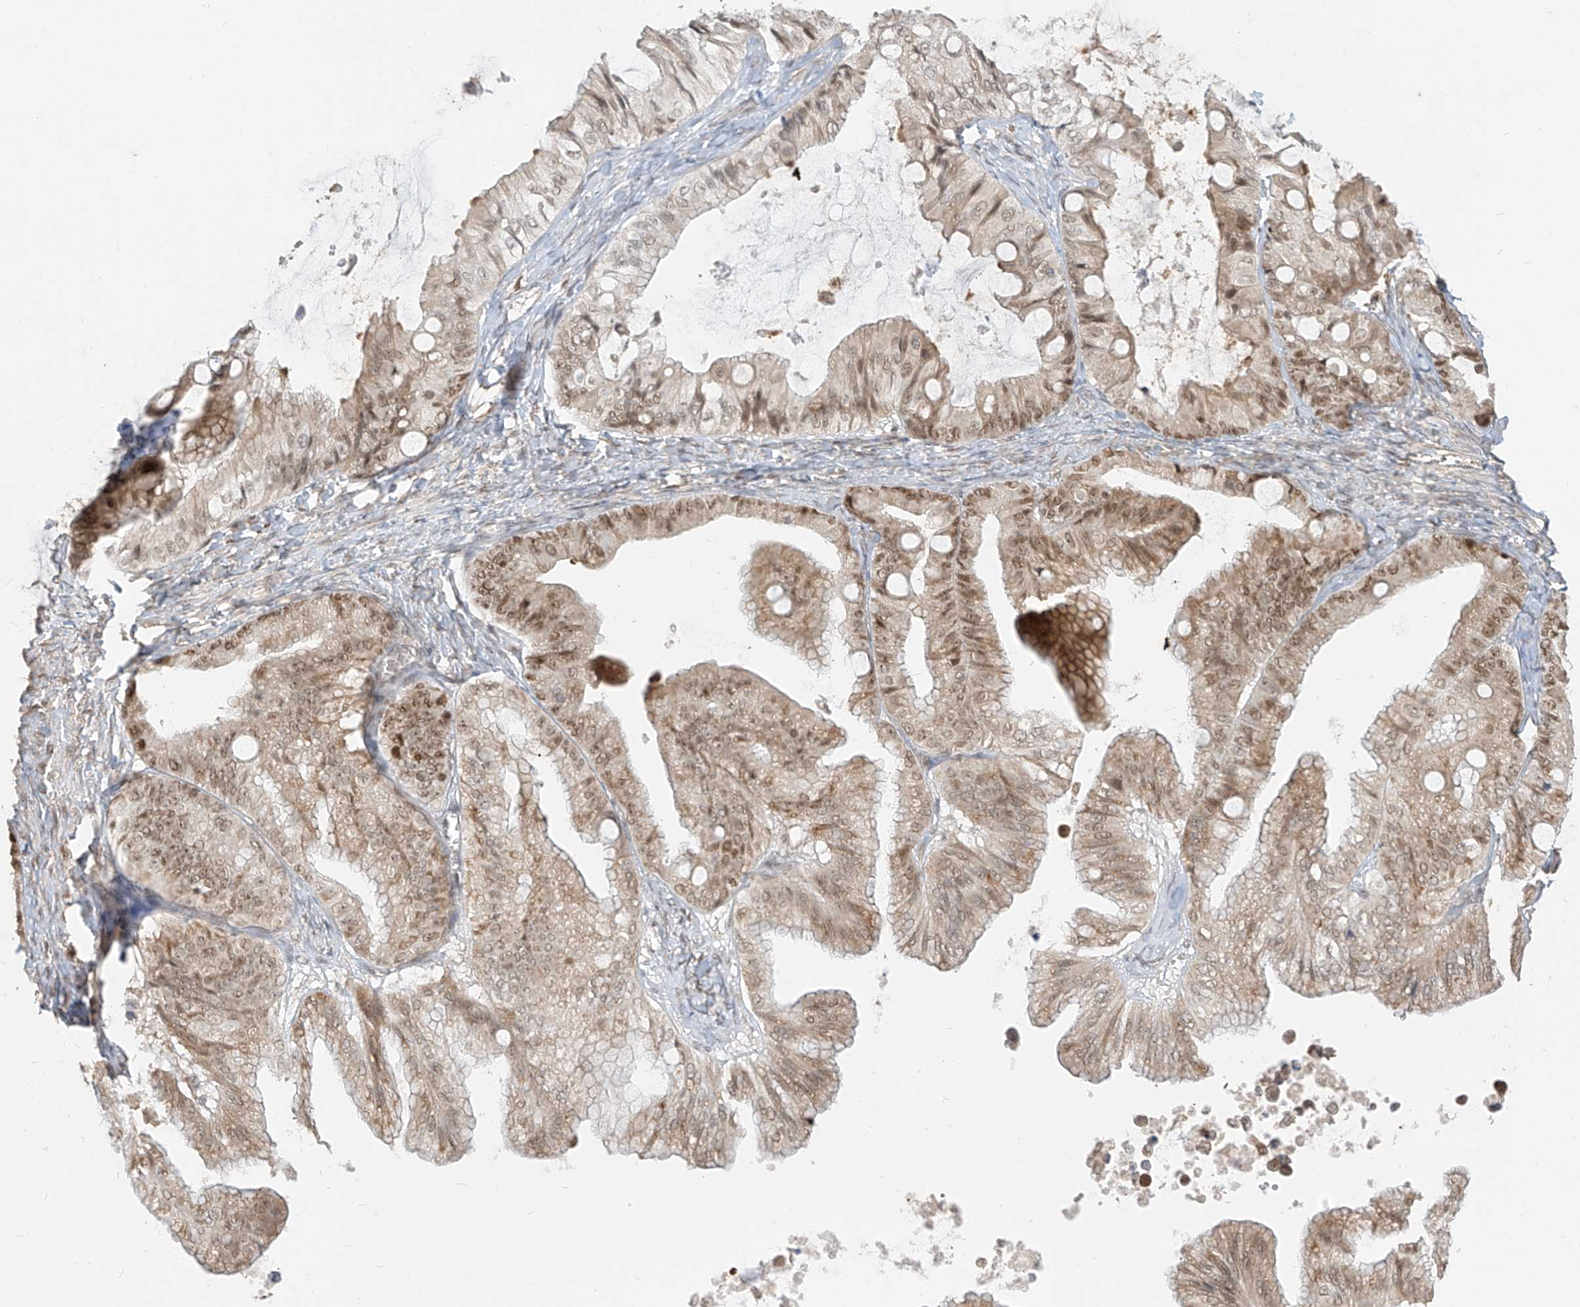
{"staining": {"intensity": "moderate", "quantity": ">75%", "location": "nuclear"}, "tissue": "ovarian cancer", "cell_type": "Tumor cells", "image_type": "cancer", "snomed": [{"axis": "morphology", "description": "Cystadenocarcinoma, mucinous, NOS"}, {"axis": "topography", "description": "Ovary"}], "caption": "Human ovarian cancer stained for a protein (brown) exhibits moderate nuclear positive staining in about >75% of tumor cells.", "gene": "ZMYM2", "patient": {"sex": "female", "age": 71}}